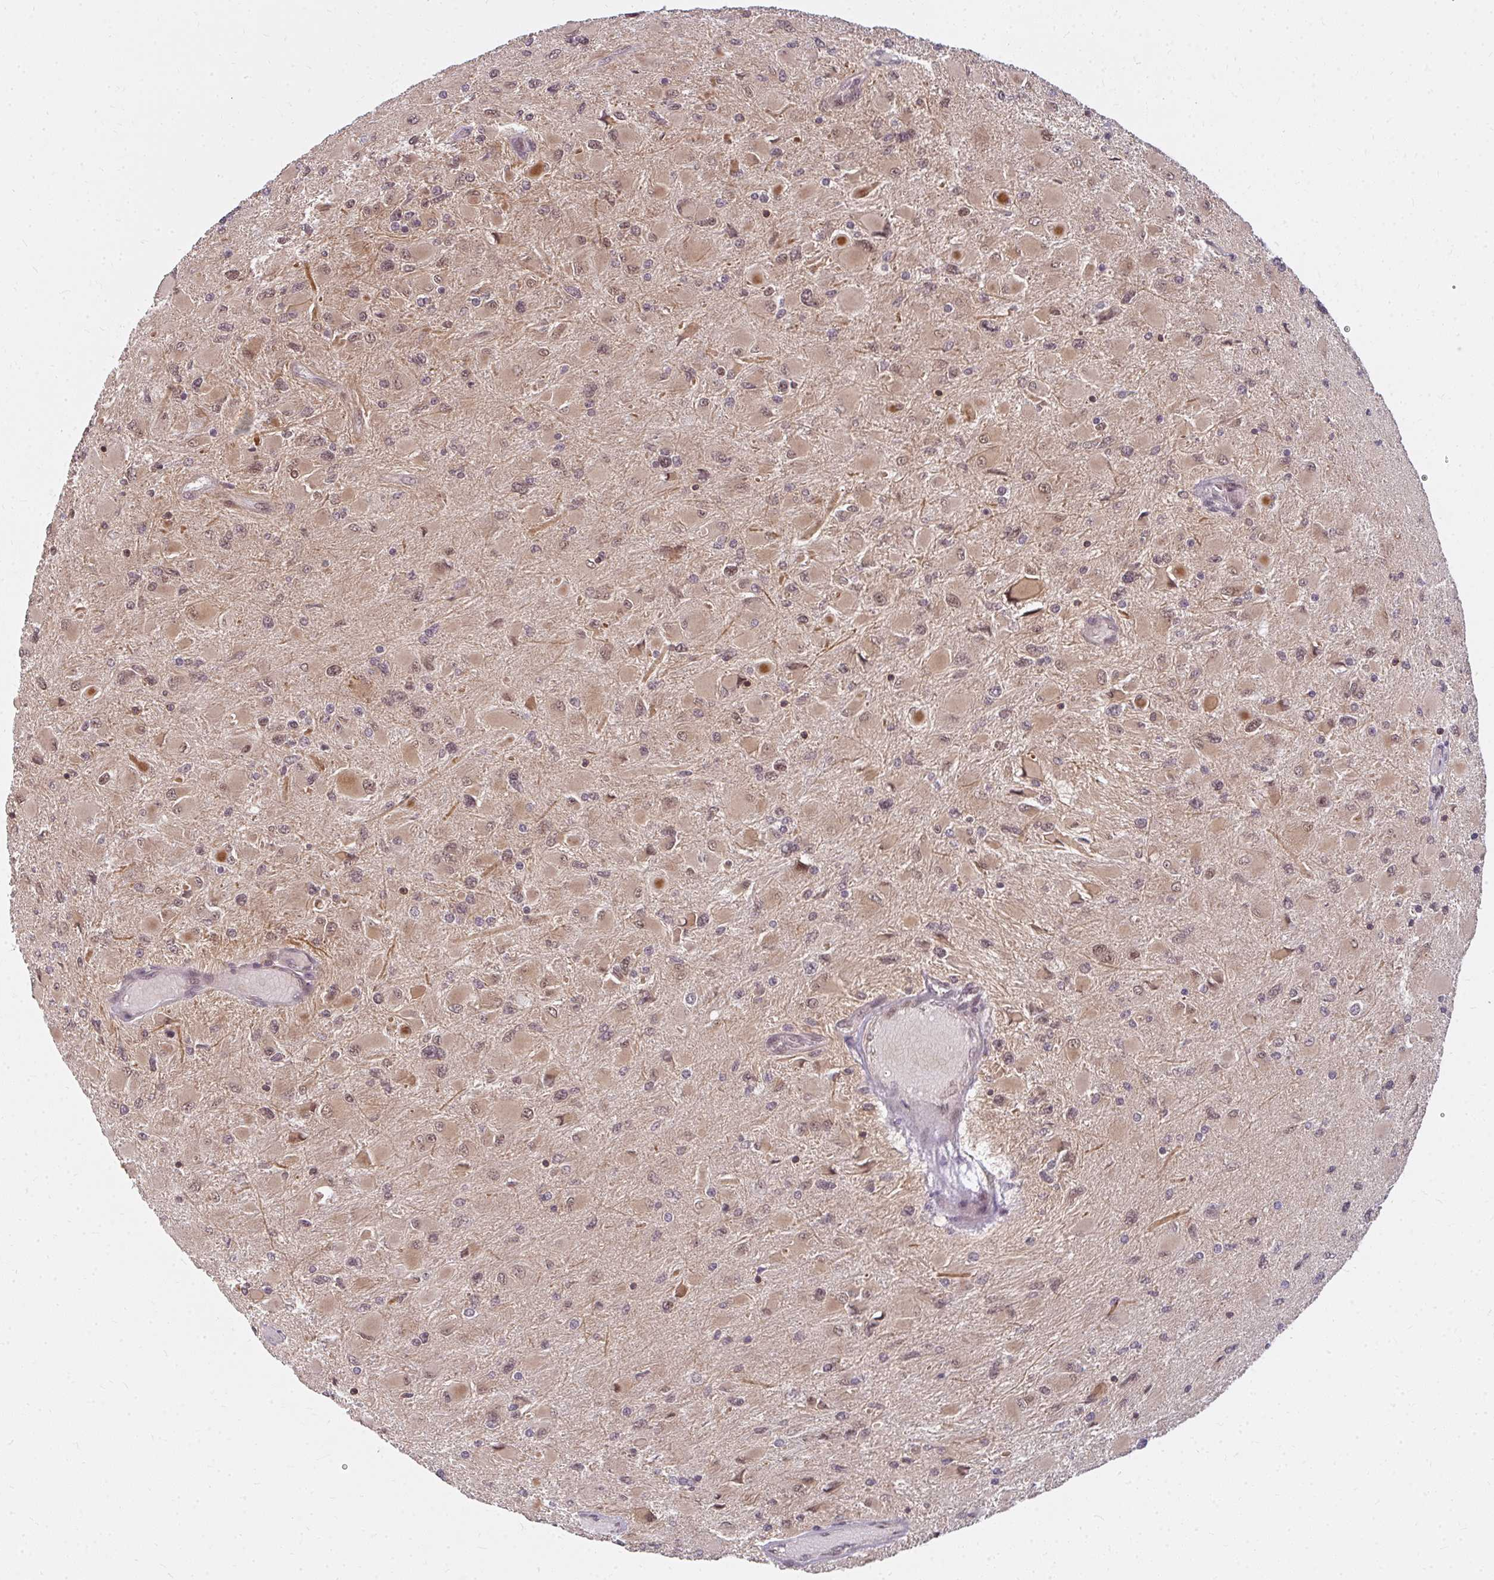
{"staining": {"intensity": "moderate", "quantity": ">75%", "location": "cytoplasmic/membranous,nuclear"}, "tissue": "glioma", "cell_type": "Tumor cells", "image_type": "cancer", "snomed": [{"axis": "morphology", "description": "Glioma, malignant, High grade"}, {"axis": "topography", "description": "Cerebral cortex"}], "caption": "Malignant high-grade glioma tissue exhibits moderate cytoplasmic/membranous and nuclear staining in approximately >75% of tumor cells, visualized by immunohistochemistry.", "gene": "GTF3C6", "patient": {"sex": "female", "age": 36}}